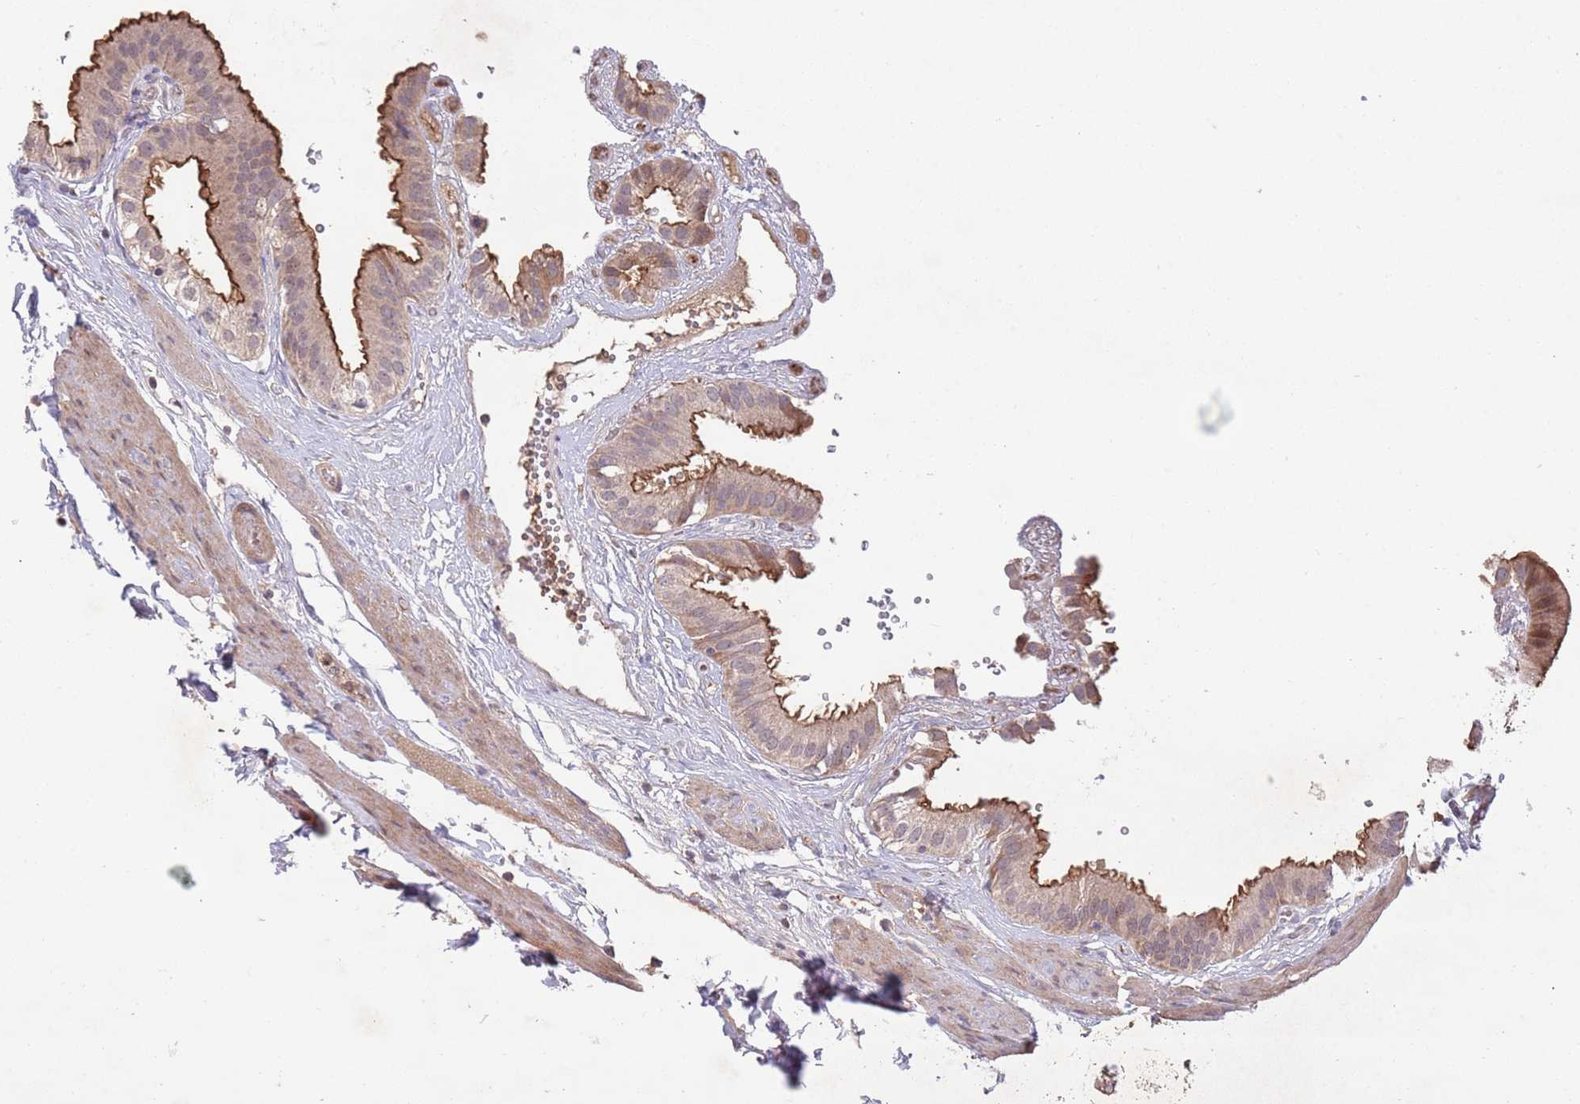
{"staining": {"intensity": "strong", "quantity": "25%-75%", "location": "cytoplasmic/membranous"}, "tissue": "gallbladder", "cell_type": "Glandular cells", "image_type": "normal", "snomed": [{"axis": "morphology", "description": "Normal tissue, NOS"}, {"axis": "topography", "description": "Gallbladder"}], "caption": "Normal gallbladder exhibits strong cytoplasmic/membranous staining in approximately 25%-75% of glandular cells (DAB = brown stain, brightfield microscopy at high magnification)..", "gene": "MEI1", "patient": {"sex": "female", "age": 61}}